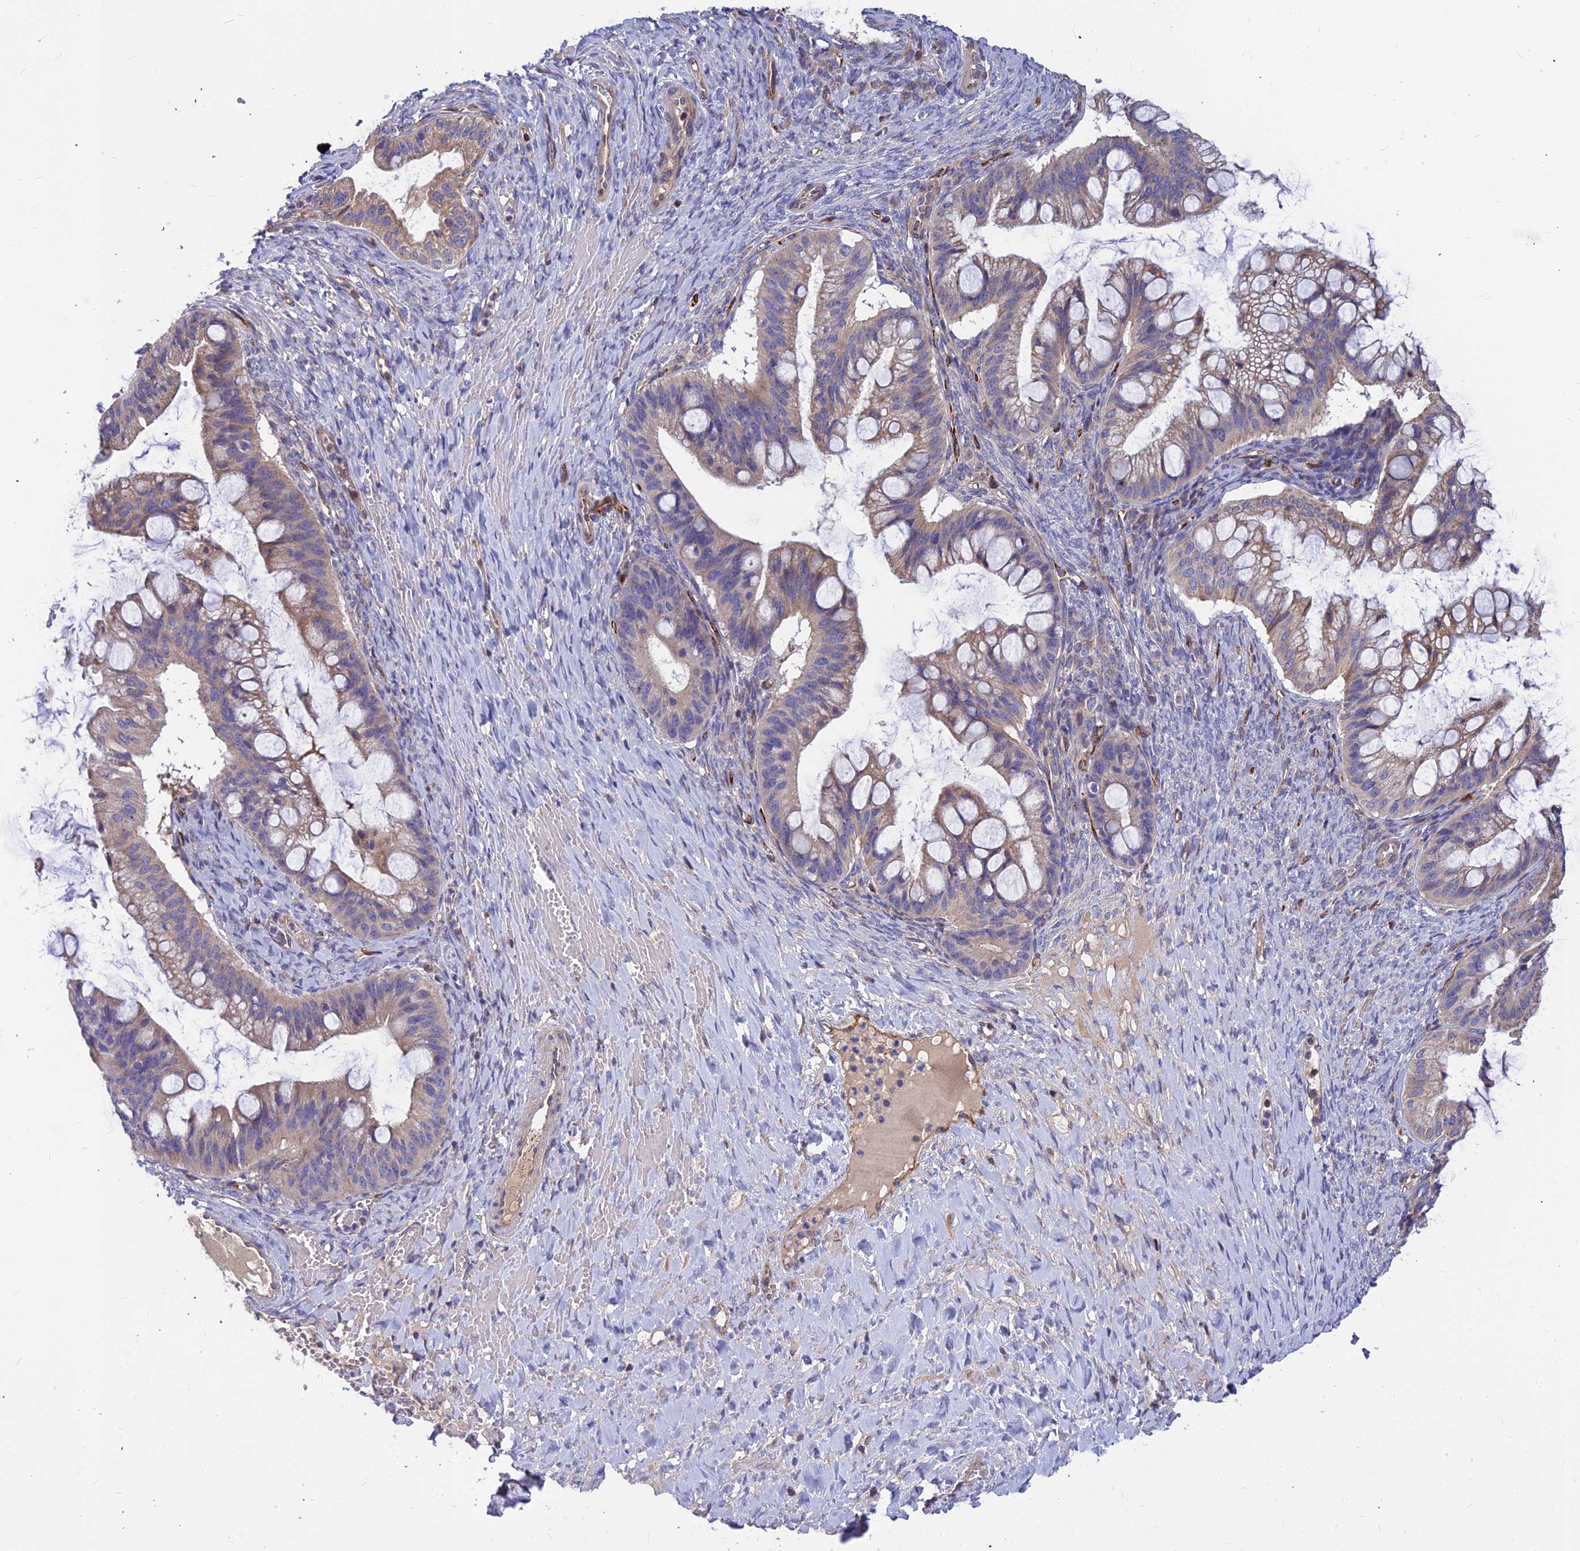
{"staining": {"intensity": "weak", "quantity": "25%-75%", "location": "cytoplasmic/membranous"}, "tissue": "ovarian cancer", "cell_type": "Tumor cells", "image_type": "cancer", "snomed": [{"axis": "morphology", "description": "Cystadenocarcinoma, mucinous, NOS"}, {"axis": "topography", "description": "Ovary"}], "caption": "Immunohistochemical staining of human ovarian cancer demonstrates weak cytoplasmic/membranous protein expression in about 25%-75% of tumor cells. The protein of interest is stained brown, and the nuclei are stained in blue (DAB IHC with brightfield microscopy, high magnification).", "gene": "ASPHD1", "patient": {"sex": "female", "age": 73}}